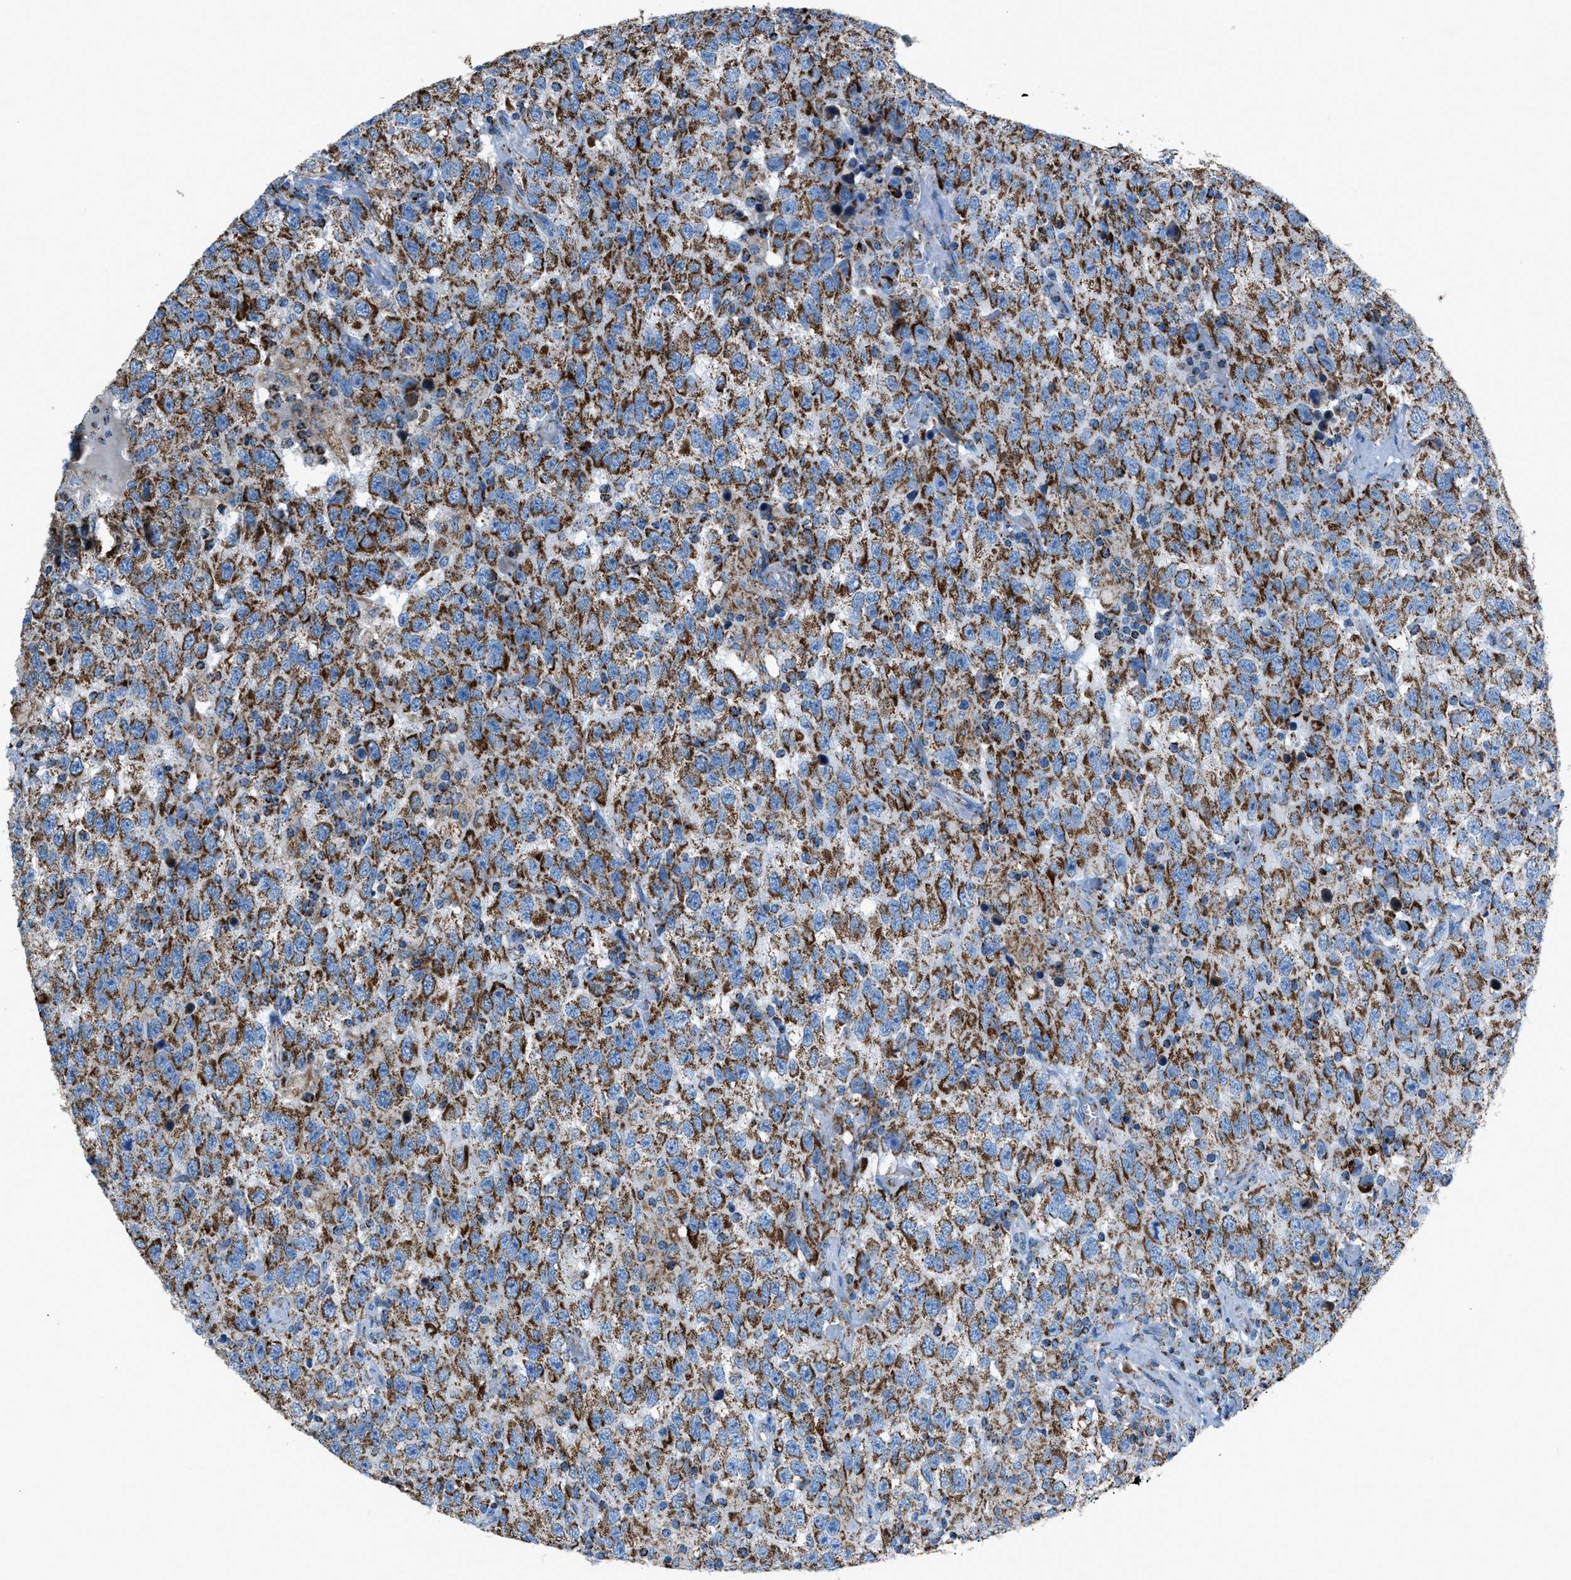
{"staining": {"intensity": "moderate", "quantity": ">75%", "location": "cytoplasmic/membranous"}, "tissue": "testis cancer", "cell_type": "Tumor cells", "image_type": "cancer", "snomed": [{"axis": "morphology", "description": "Seminoma, NOS"}, {"axis": "topography", "description": "Testis"}], "caption": "Protein staining of seminoma (testis) tissue exhibits moderate cytoplasmic/membranous staining in about >75% of tumor cells. (brown staining indicates protein expression, while blue staining denotes nuclei).", "gene": "MDH2", "patient": {"sex": "male", "age": 41}}